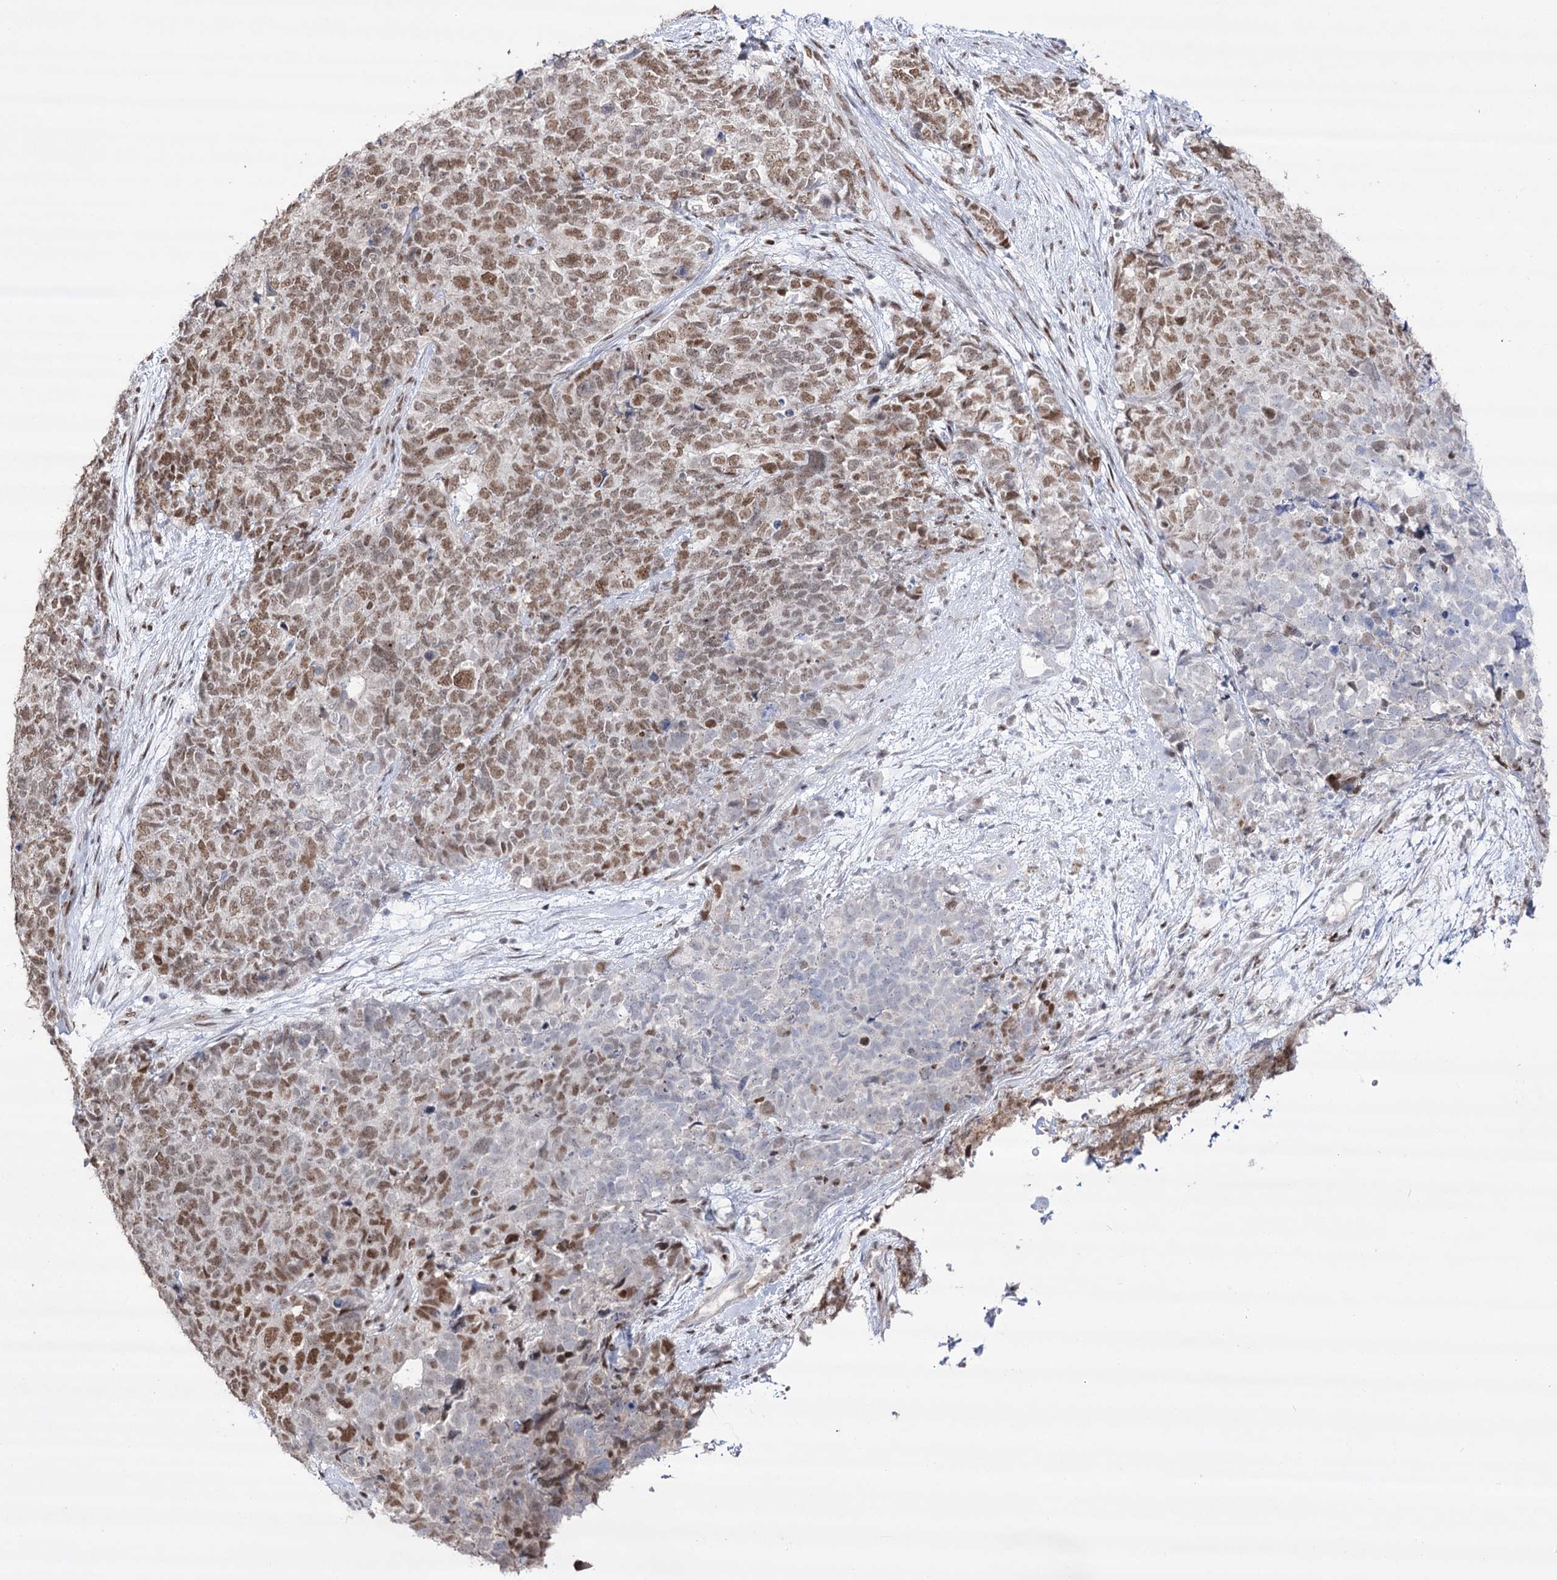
{"staining": {"intensity": "moderate", "quantity": ">75%", "location": "nuclear"}, "tissue": "cervical cancer", "cell_type": "Tumor cells", "image_type": "cancer", "snomed": [{"axis": "morphology", "description": "Squamous cell carcinoma, NOS"}, {"axis": "topography", "description": "Cervix"}], "caption": "Protein analysis of squamous cell carcinoma (cervical) tissue shows moderate nuclear positivity in approximately >75% of tumor cells.", "gene": "VGLL4", "patient": {"sex": "female", "age": 63}}